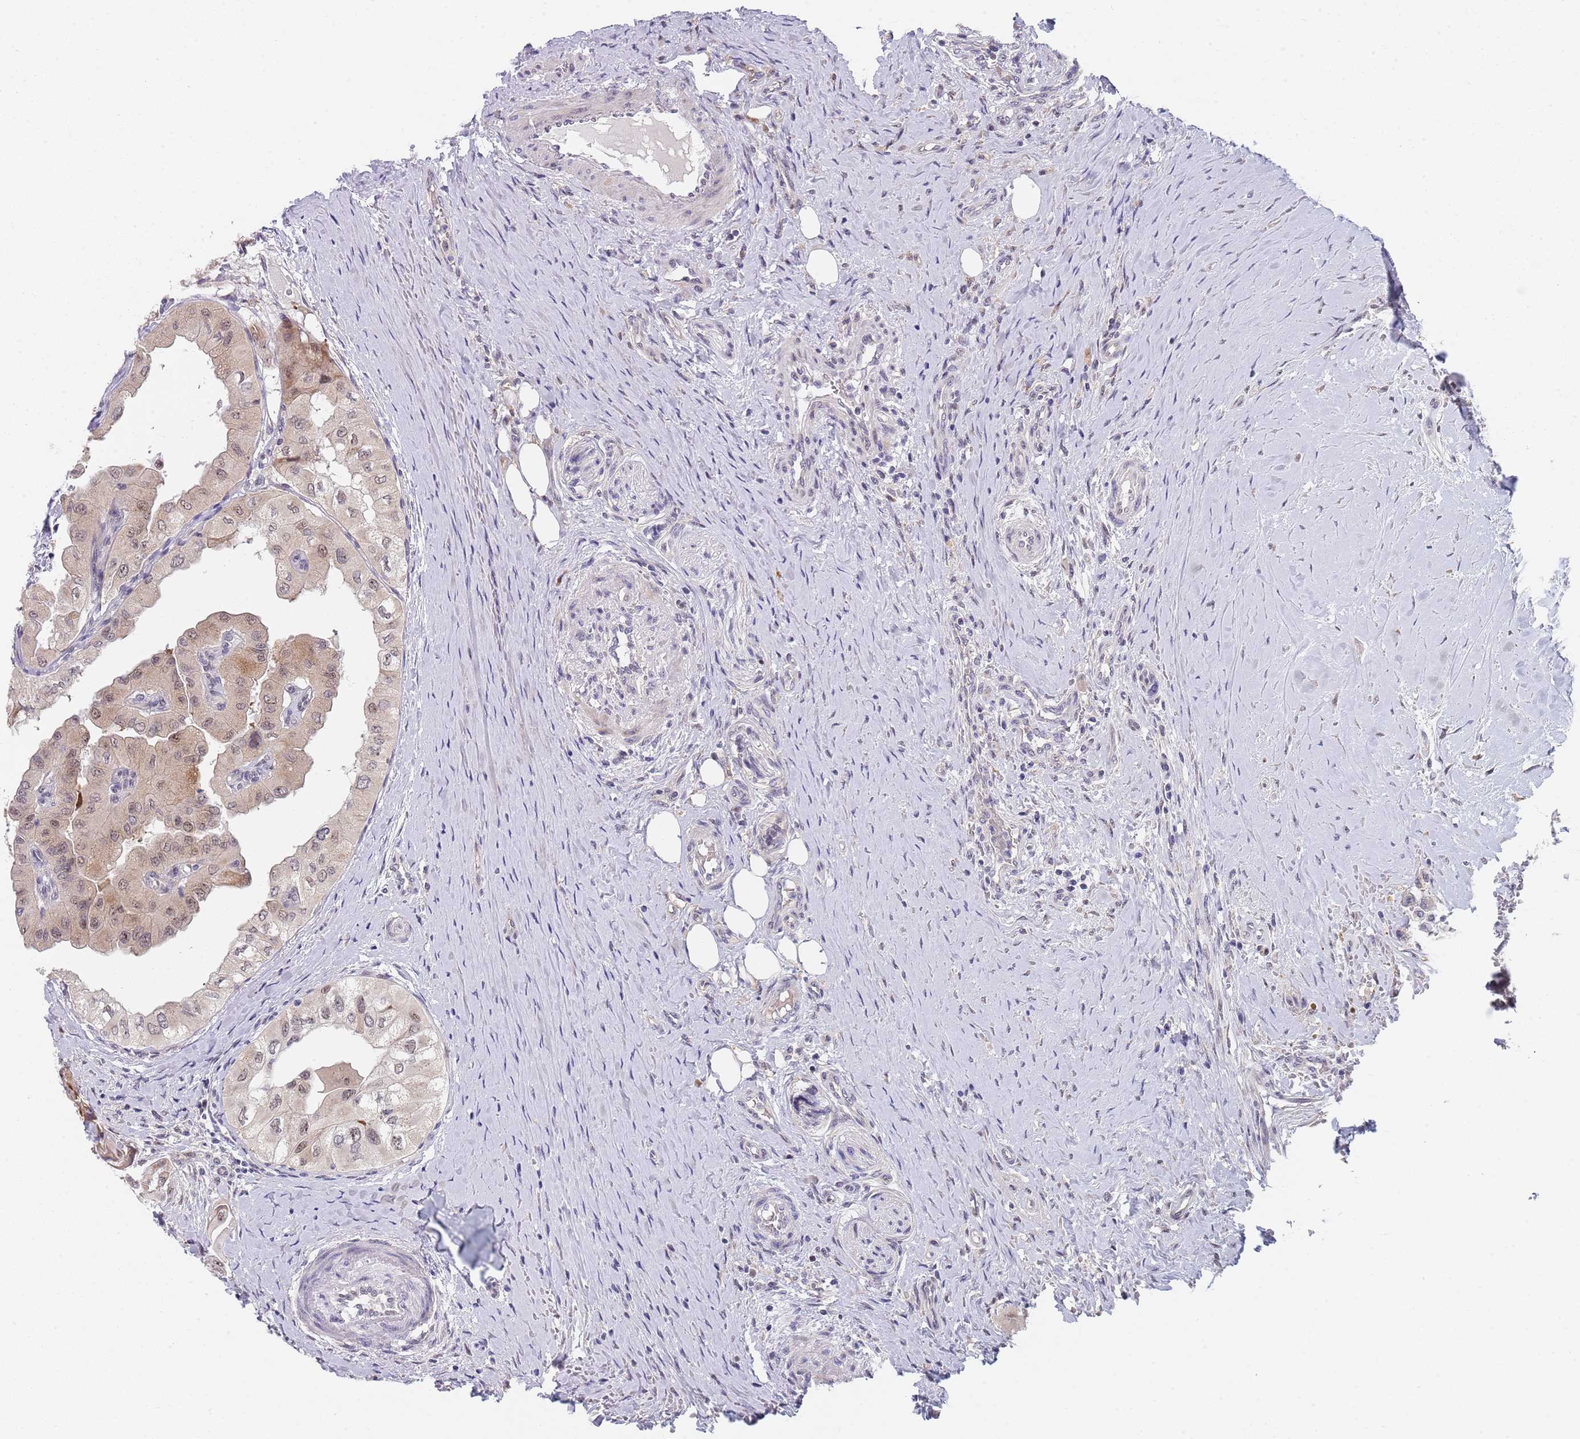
{"staining": {"intensity": "weak", "quantity": "<25%", "location": "cytoplasmic/membranous,nuclear"}, "tissue": "thyroid cancer", "cell_type": "Tumor cells", "image_type": "cancer", "snomed": [{"axis": "morphology", "description": "Papillary adenocarcinoma, NOS"}, {"axis": "topography", "description": "Thyroid gland"}], "caption": "This image is of thyroid papillary adenocarcinoma stained with IHC to label a protein in brown with the nuclei are counter-stained blue. There is no staining in tumor cells.", "gene": "PLCL2", "patient": {"sex": "female", "age": 59}}